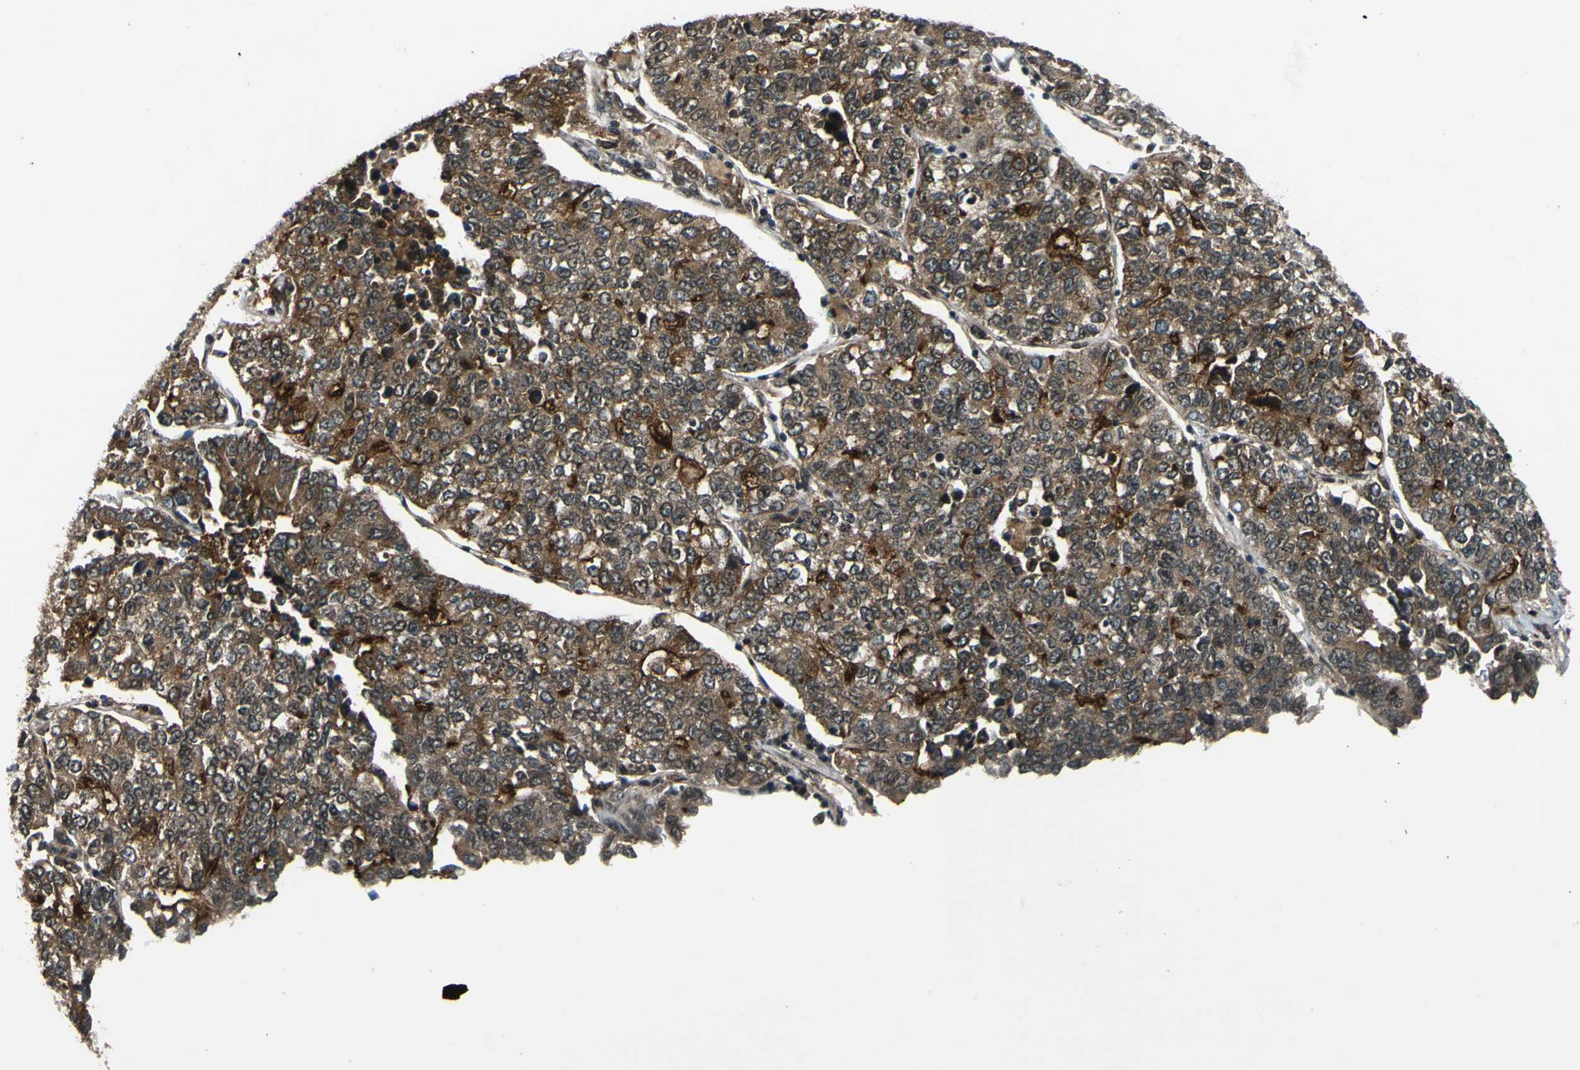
{"staining": {"intensity": "strong", "quantity": "25%-75%", "location": "cytoplasmic/membranous"}, "tissue": "lung cancer", "cell_type": "Tumor cells", "image_type": "cancer", "snomed": [{"axis": "morphology", "description": "Adenocarcinoma, NOS"}, {"axis": "topography", "description": "Lung"}], "caption": "Lung adenocarcinoma tissue exhibits strong cytoplasmic/membranous expression in about 25%-75% of tumor cells", "gene": "ABCC8", "patient": {"sex": "male", "age": 49}}